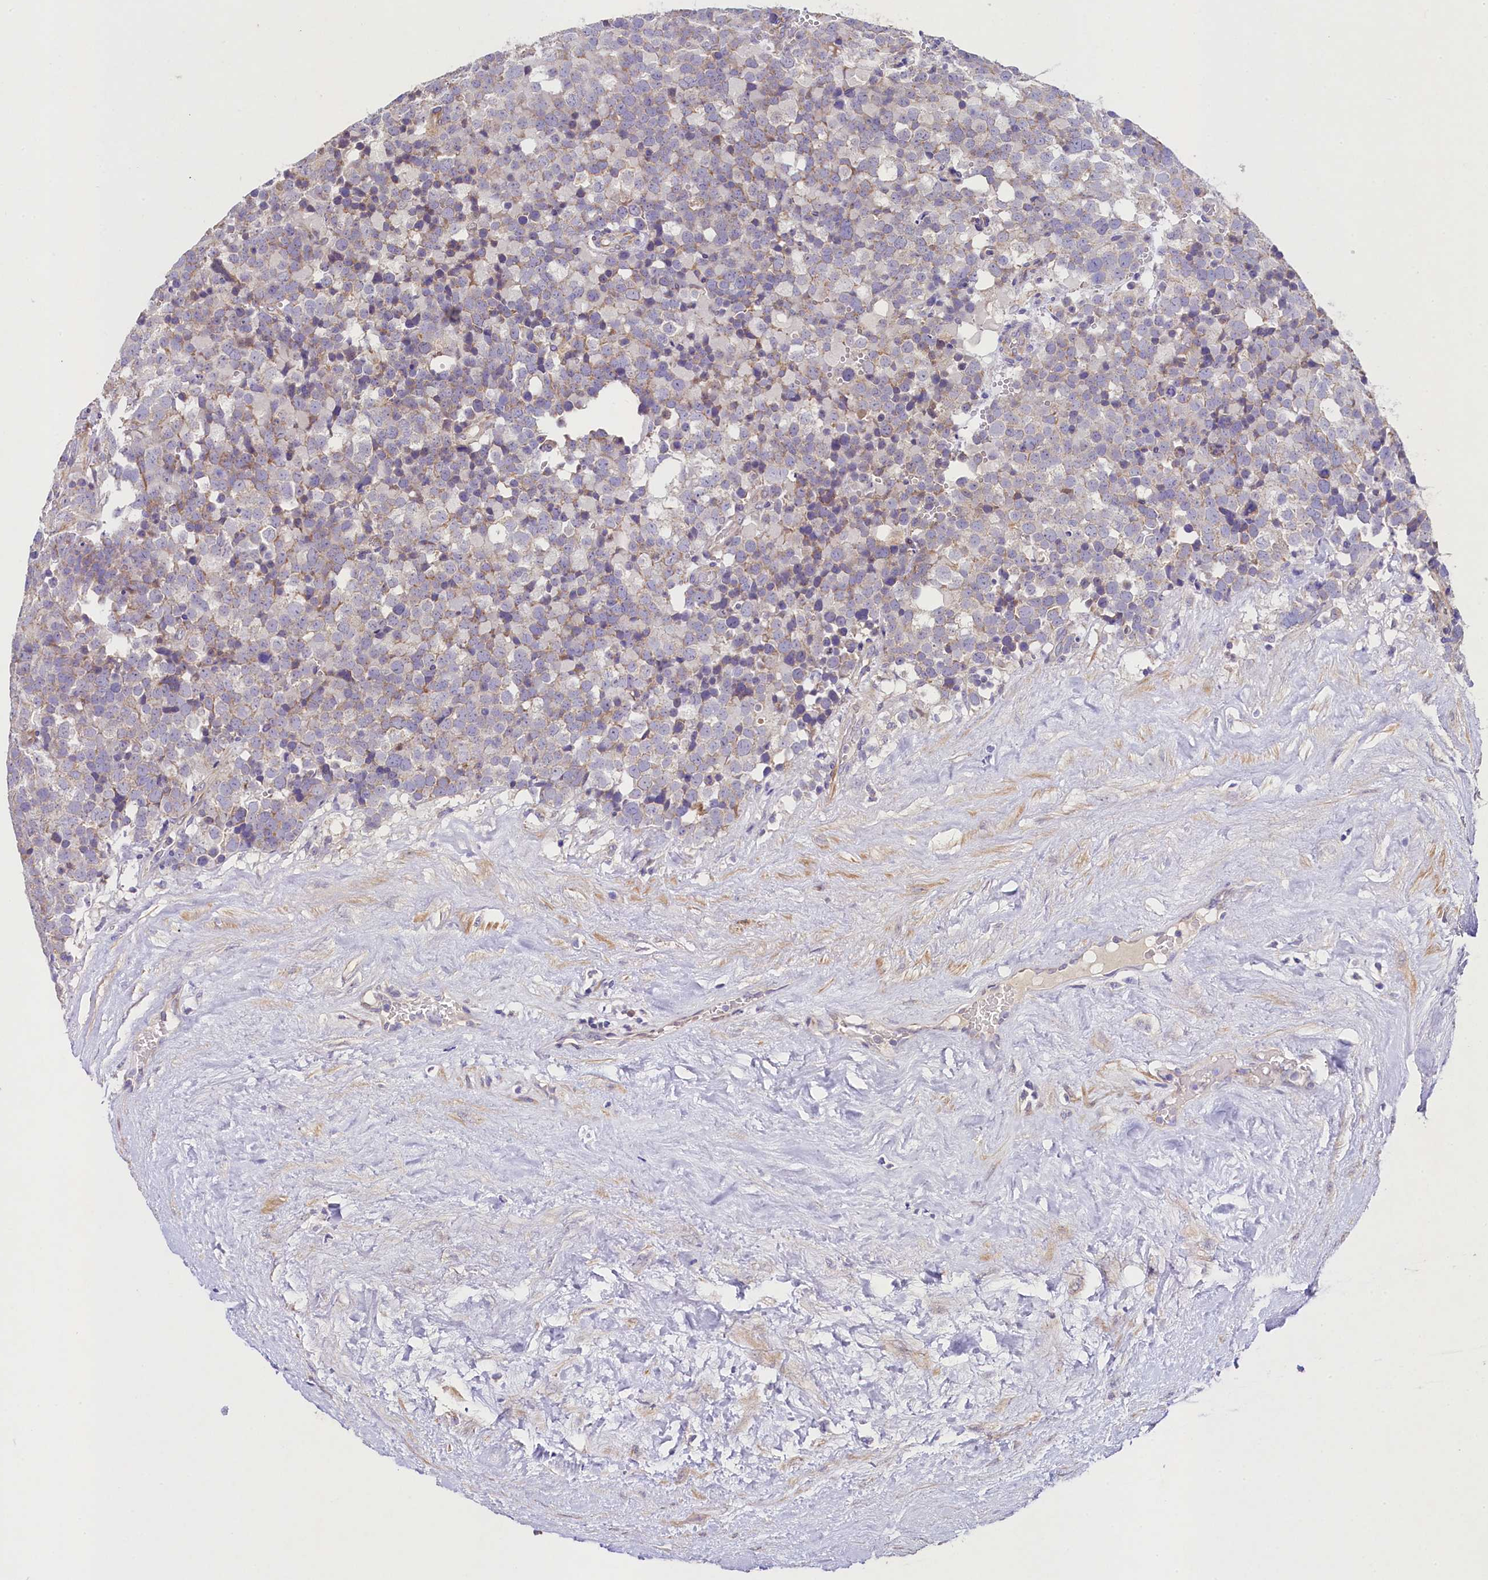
{"staining": {"intensity": "negative", "quantity": "none", "location": "none"}, "tissue": "testis cancer", "cell_type": "Tumor cells", "image_type": "cancer", "snomed": [{"axis": "morphology", "description": "Seminoma, NOS"}, {"axis": "topography", "description": "Testis"}], "caption": "This is an immunohistochemistry (IHC) histopathology image of testis seminoma. There is no staining in tumor cells.", "gene": "FXYD6", "patient": {"sex": "male", "age": 71}}